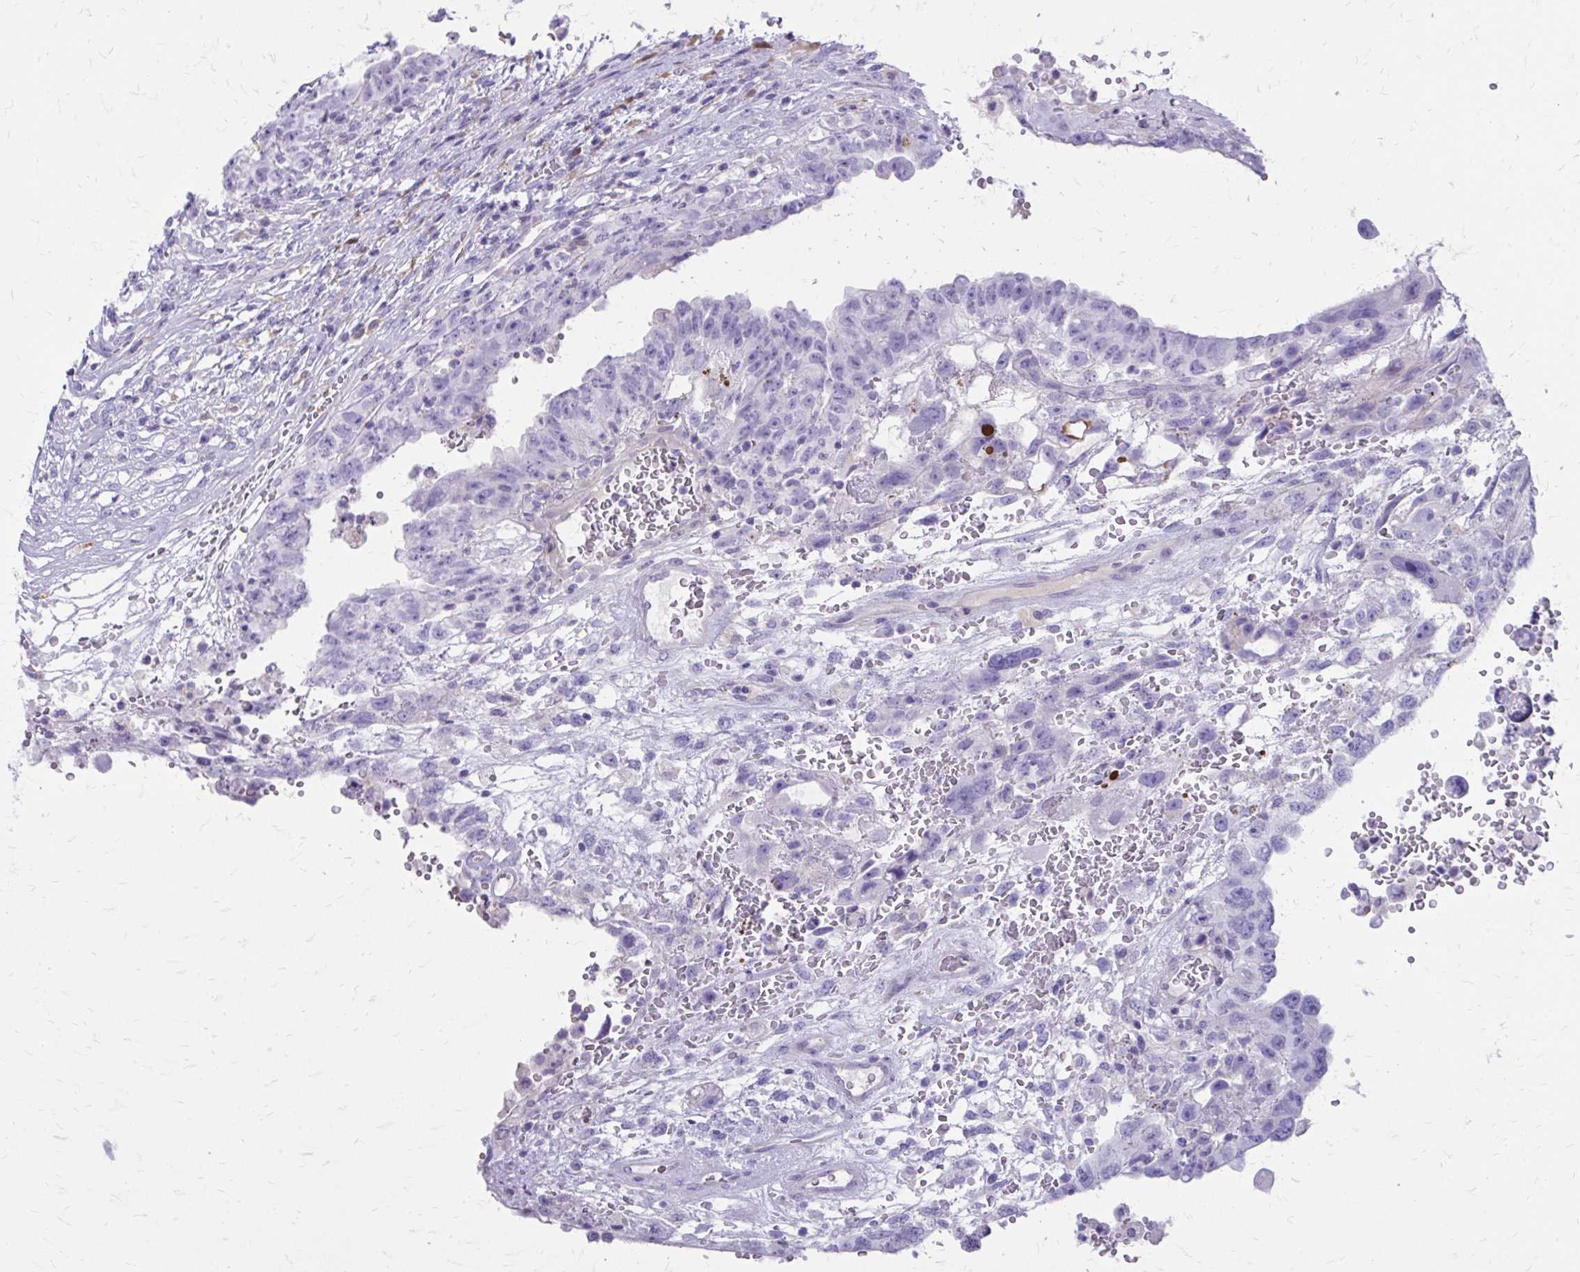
{"staining": {"intensity": "negative", "quantity": "none", "location": "none"}, "tissue": "testis cancer", "cell_type": "Tumor cells", "image_type": "cancer", "snomed": [{"axis": "morphology", "description": "Carcinoma, Embryonal, NOS"}, {"axis": "topography", "description": "Testis"}], "caption": "Immunohistochemistry photomicrograph of neoplastic tissue: human testis cancer (embryonal carcinoma) stained with DAB shows no significant protein expression in tumor cells.", "gene": "SIGLEC11", "patient": {"sex": "male", "age": 26}}